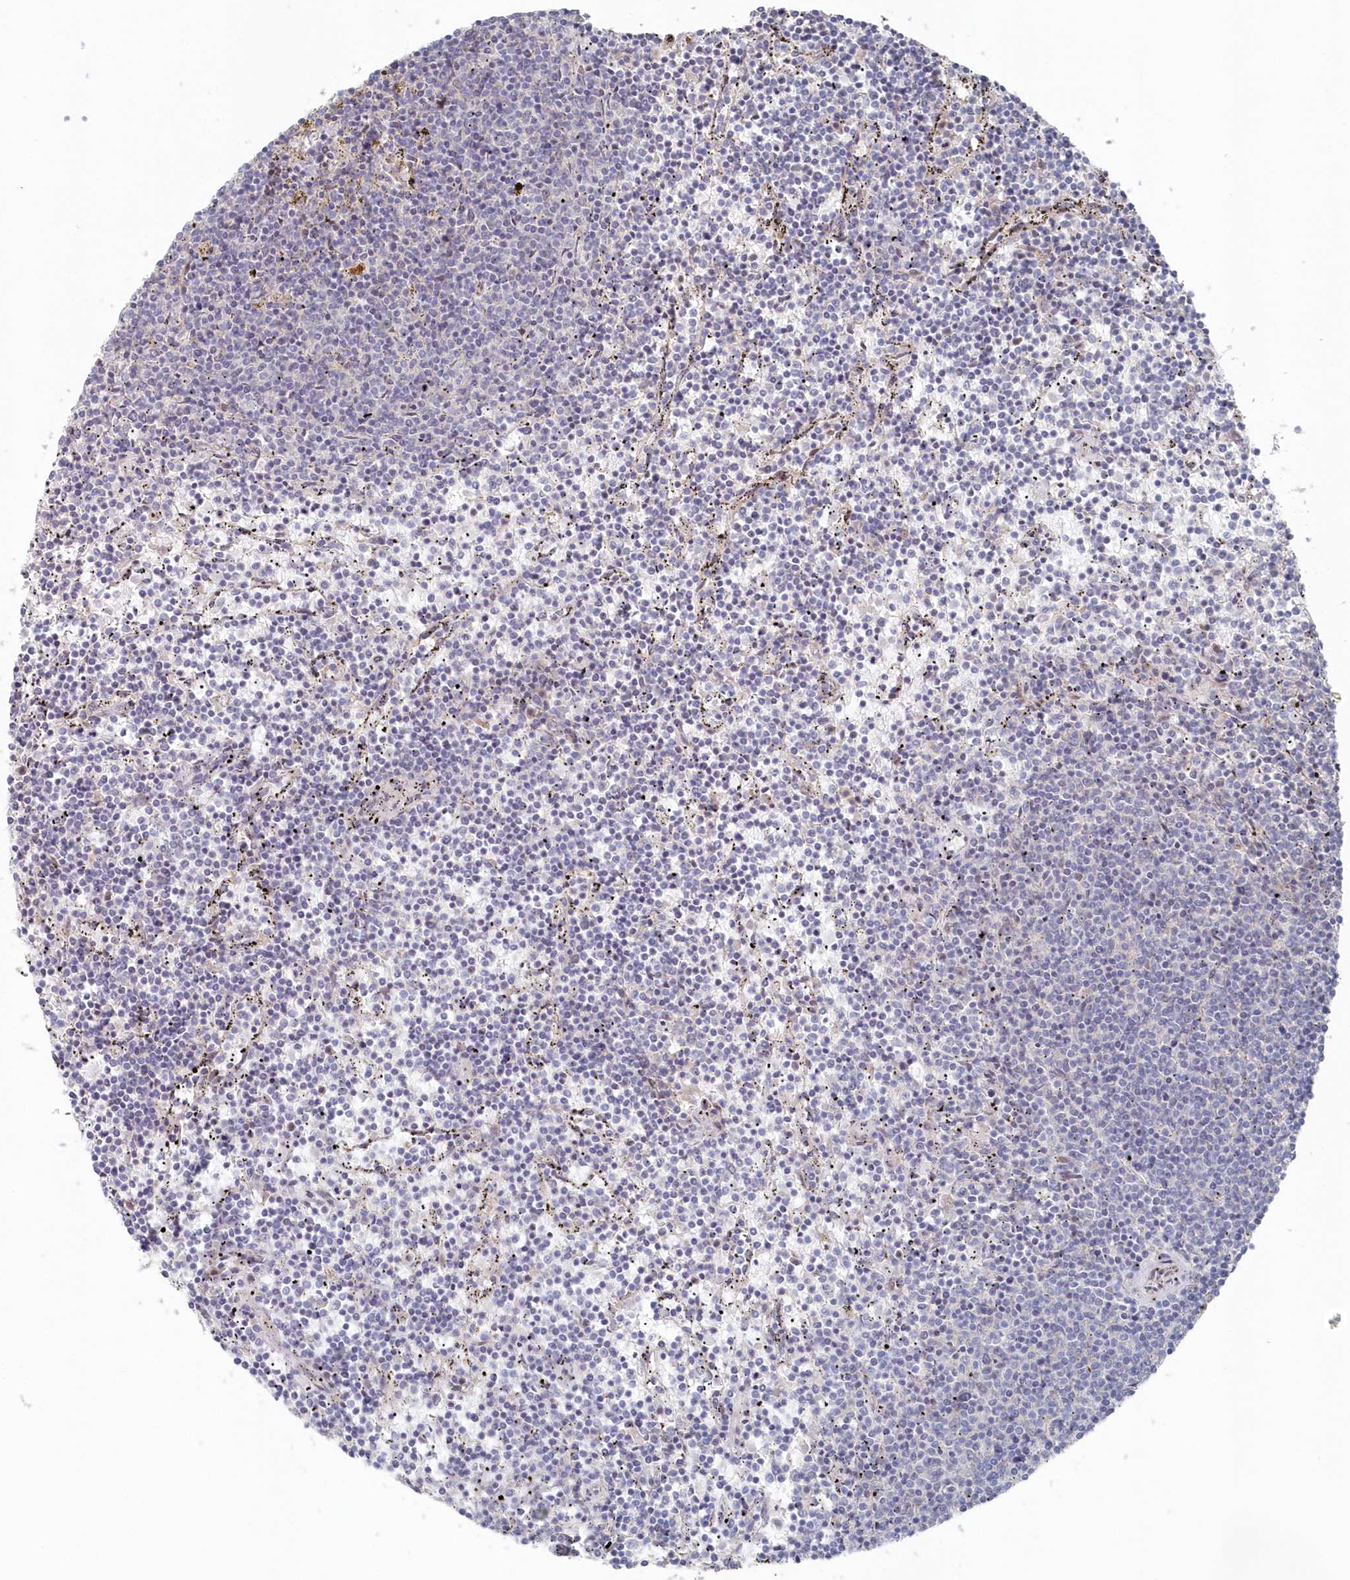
{"staining": {"intensity": "negative", "quantity": "none", "location": "none"}, "tissue": "lymphoma", "cell_type": "Tumor cells", "image_type": "cancer", "snomed": [{"axis": "morphology", "description": "Malignant lymphoma, non-Hodgkin's type, Low grade"}, {"axis": "topography", "description": "Spleen"}], "caption": "The photomicrograph exhibits no significant positivity in tumor cells of lymphoma.", "gene": "KIAA1586", "patient": {"sex": "female", "age": 50}}